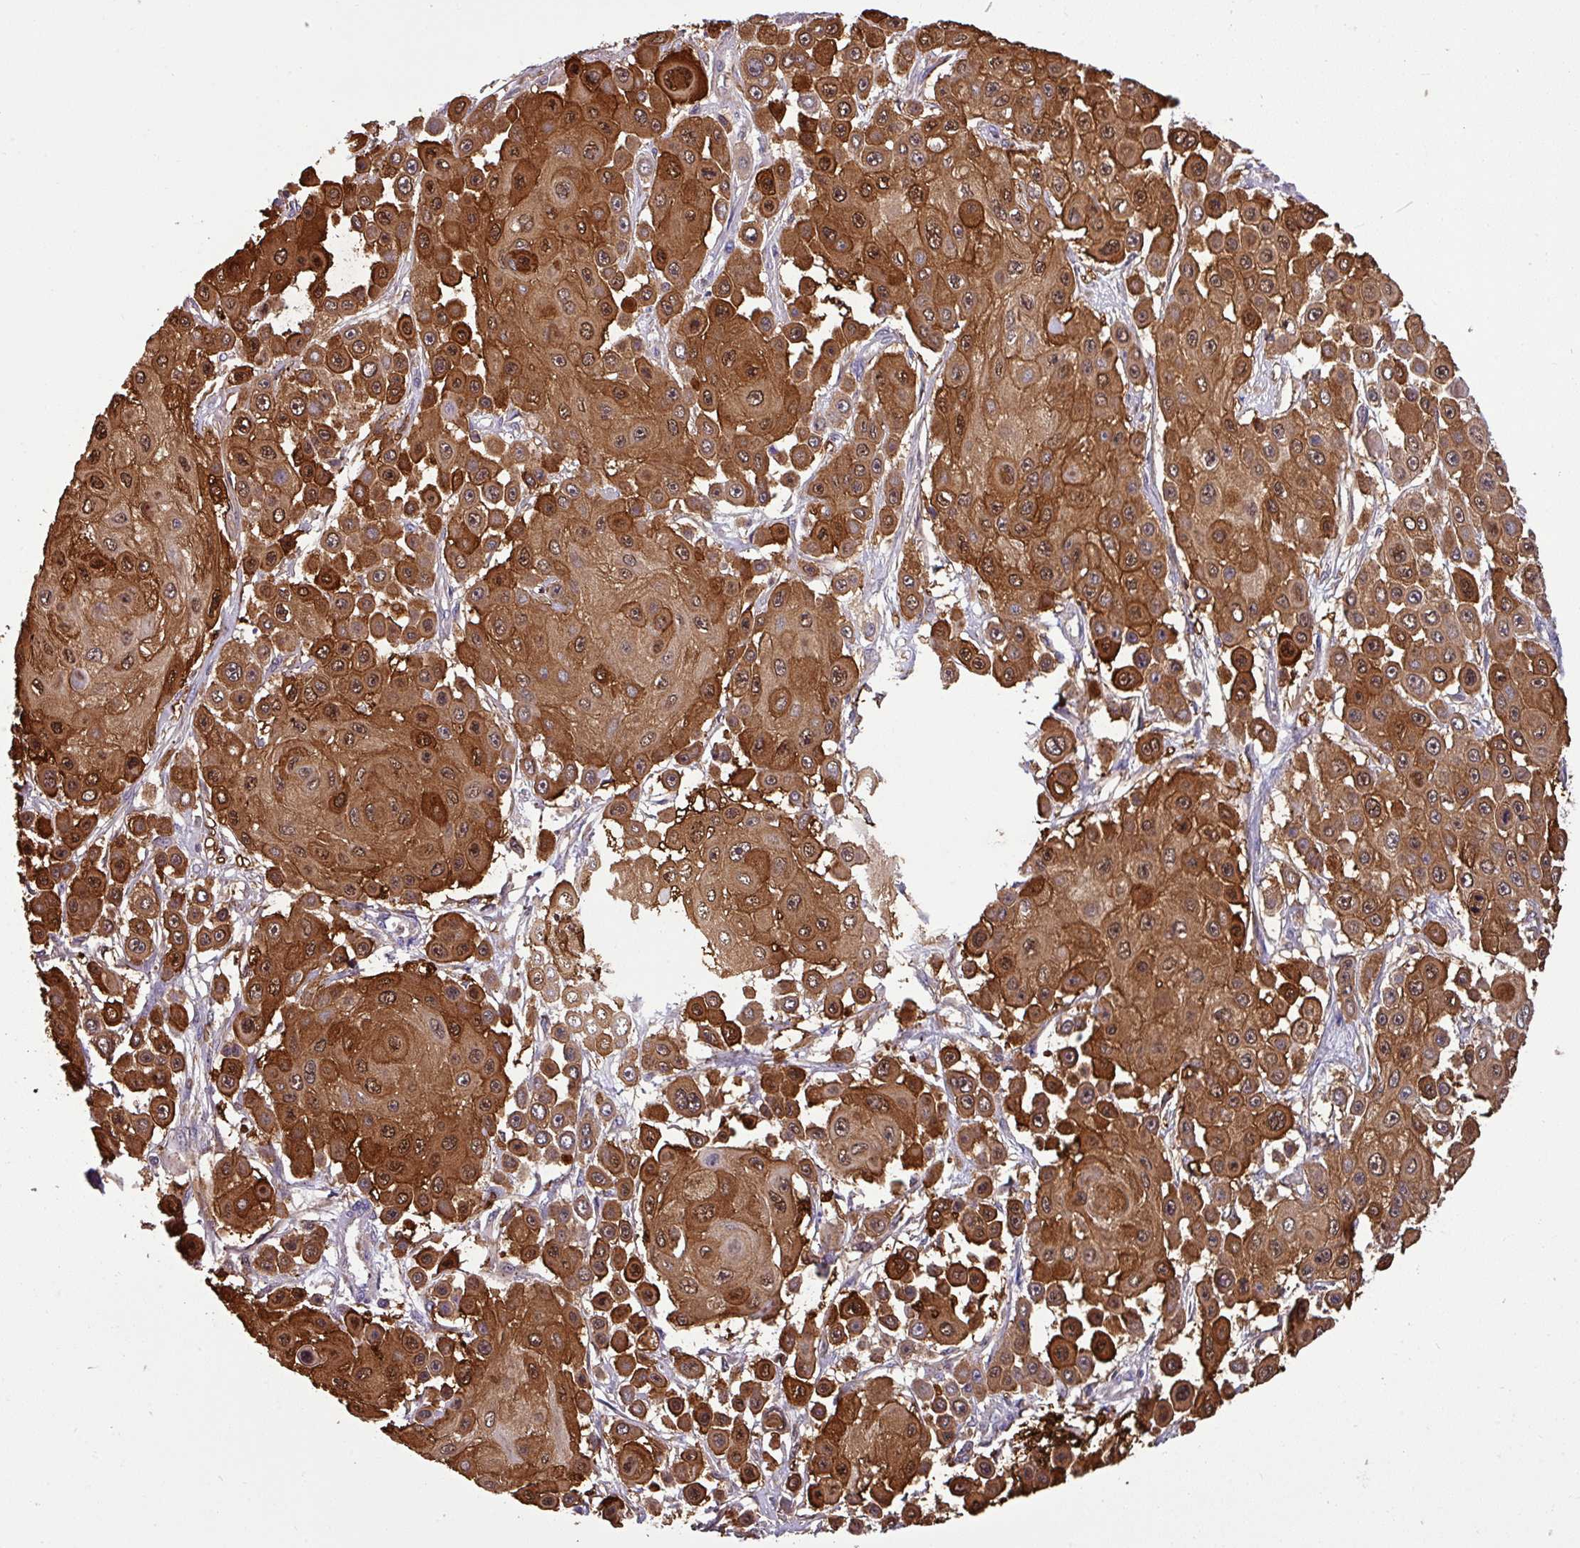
{"staining": {"intensity": "strong", "quantity": ">75%", "location": "cytoplasmic/membranous"}, "tissue": "skin cancer", "cell_type": "Tumor cells", "image_type": "cancer", "snomed": [{"axis": "morphology", "description": "Squamous cell carcinoma, NOS"}, {"axis": "topography", "description": "Skin"}], "caption": "Protein expression analysis of human squamous cell carcinoma (skin) reveals strong cytoplasmic/membranous staining in approximately >75% of tumor cells.", "gene": "SLC23A2", "patient": {"sex": "male", "age": 67}}